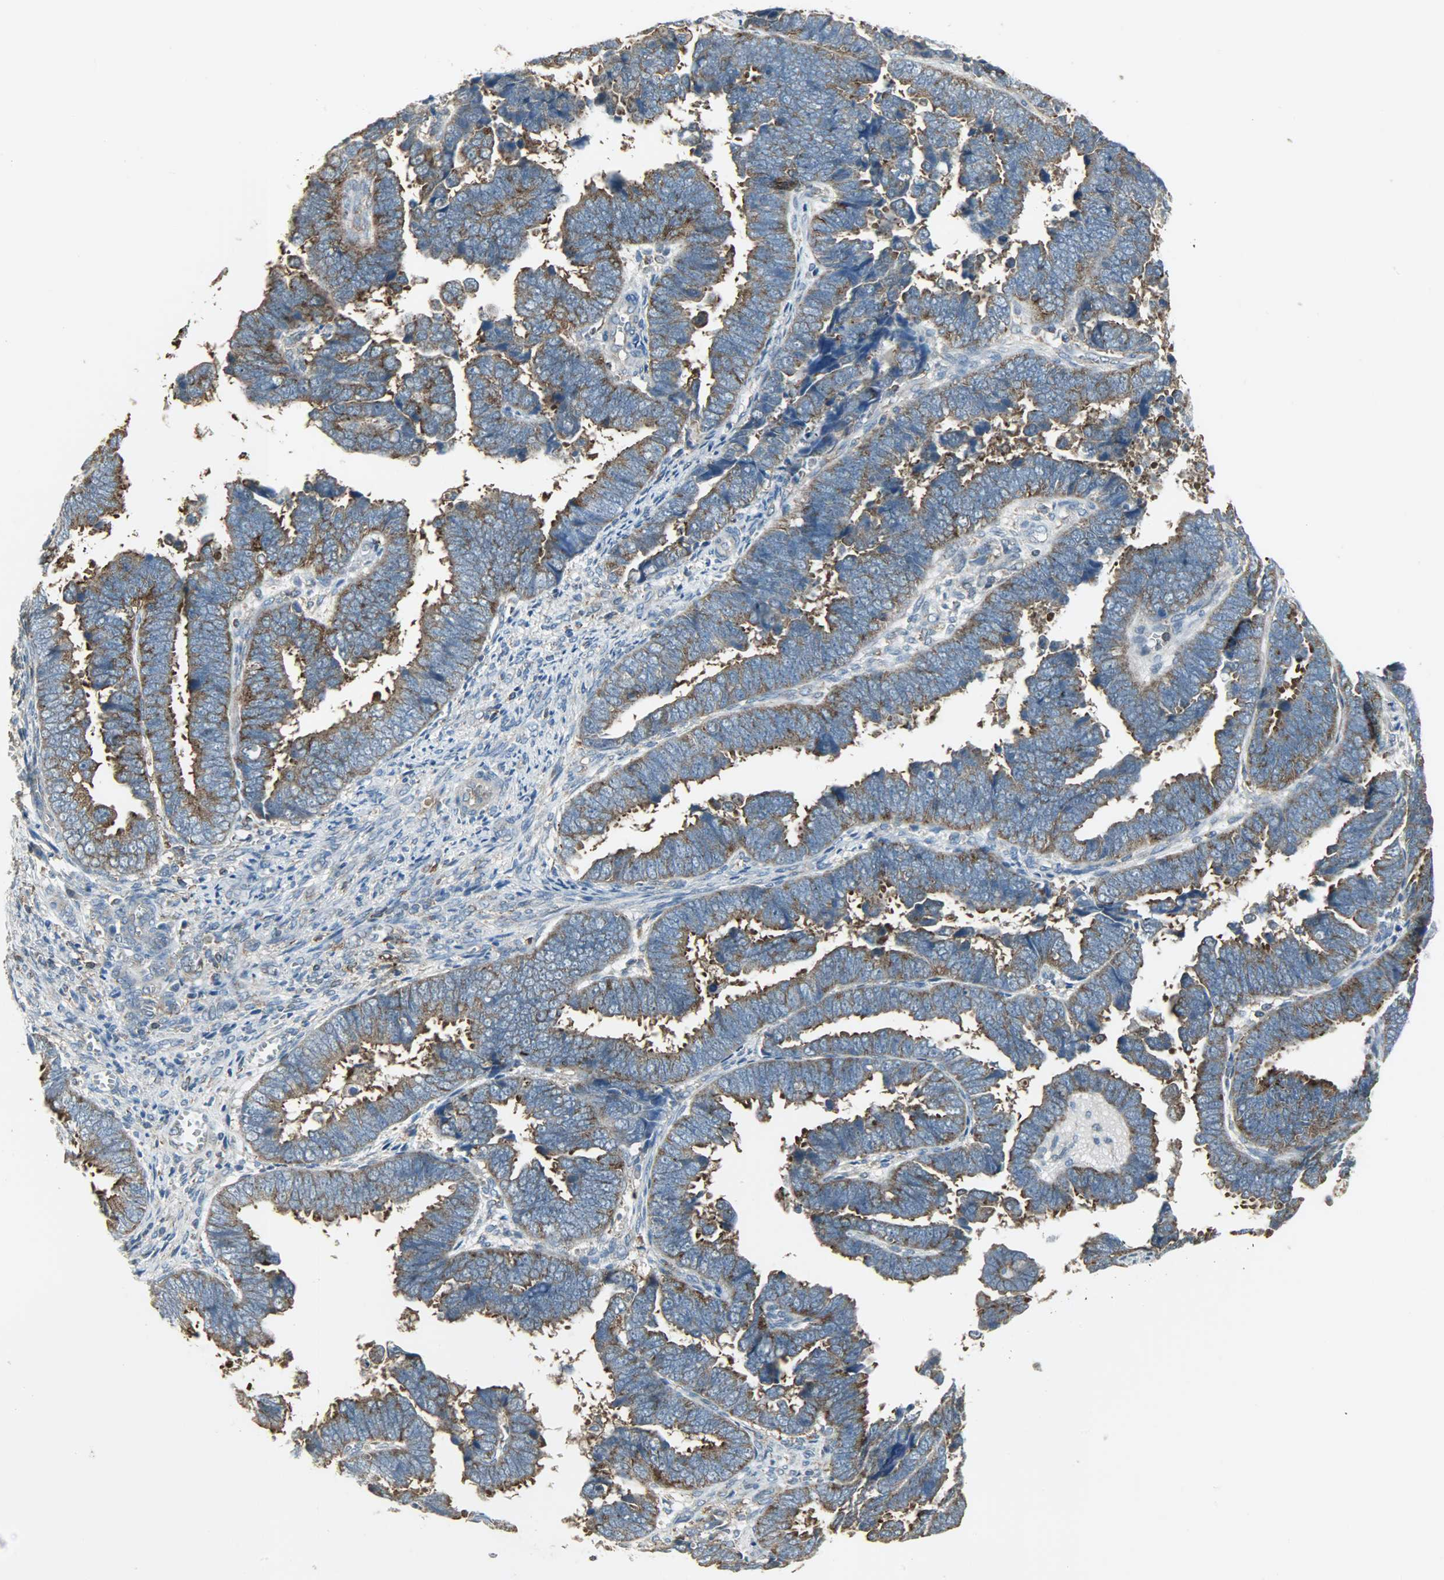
{"staining": {"intensity": "moderate", "quantity": ">75%", "location": "cytoplasmic/membranous"}, "tissue": "endometrial cancer", "cell_type": "Tumor cells", "image_type": "cancer", "snomed": [{"axis": "morphology", "description": "Adenocarcinoma, NOS"}, {"axis": "topography", "description": "Endometrium"}], "caption": "IHC image of neoplastic tissue: endometrial adenocarcinoma stained using IHC demonstrates medium levels of moderate protein expression localized specifically in the cytoplasmic/membranous of tumor cells, appearing as a cytoplasmic/membranous brown color.", "gene": "DNAJA4", "patient": {"sex": "female", "age": 75}}